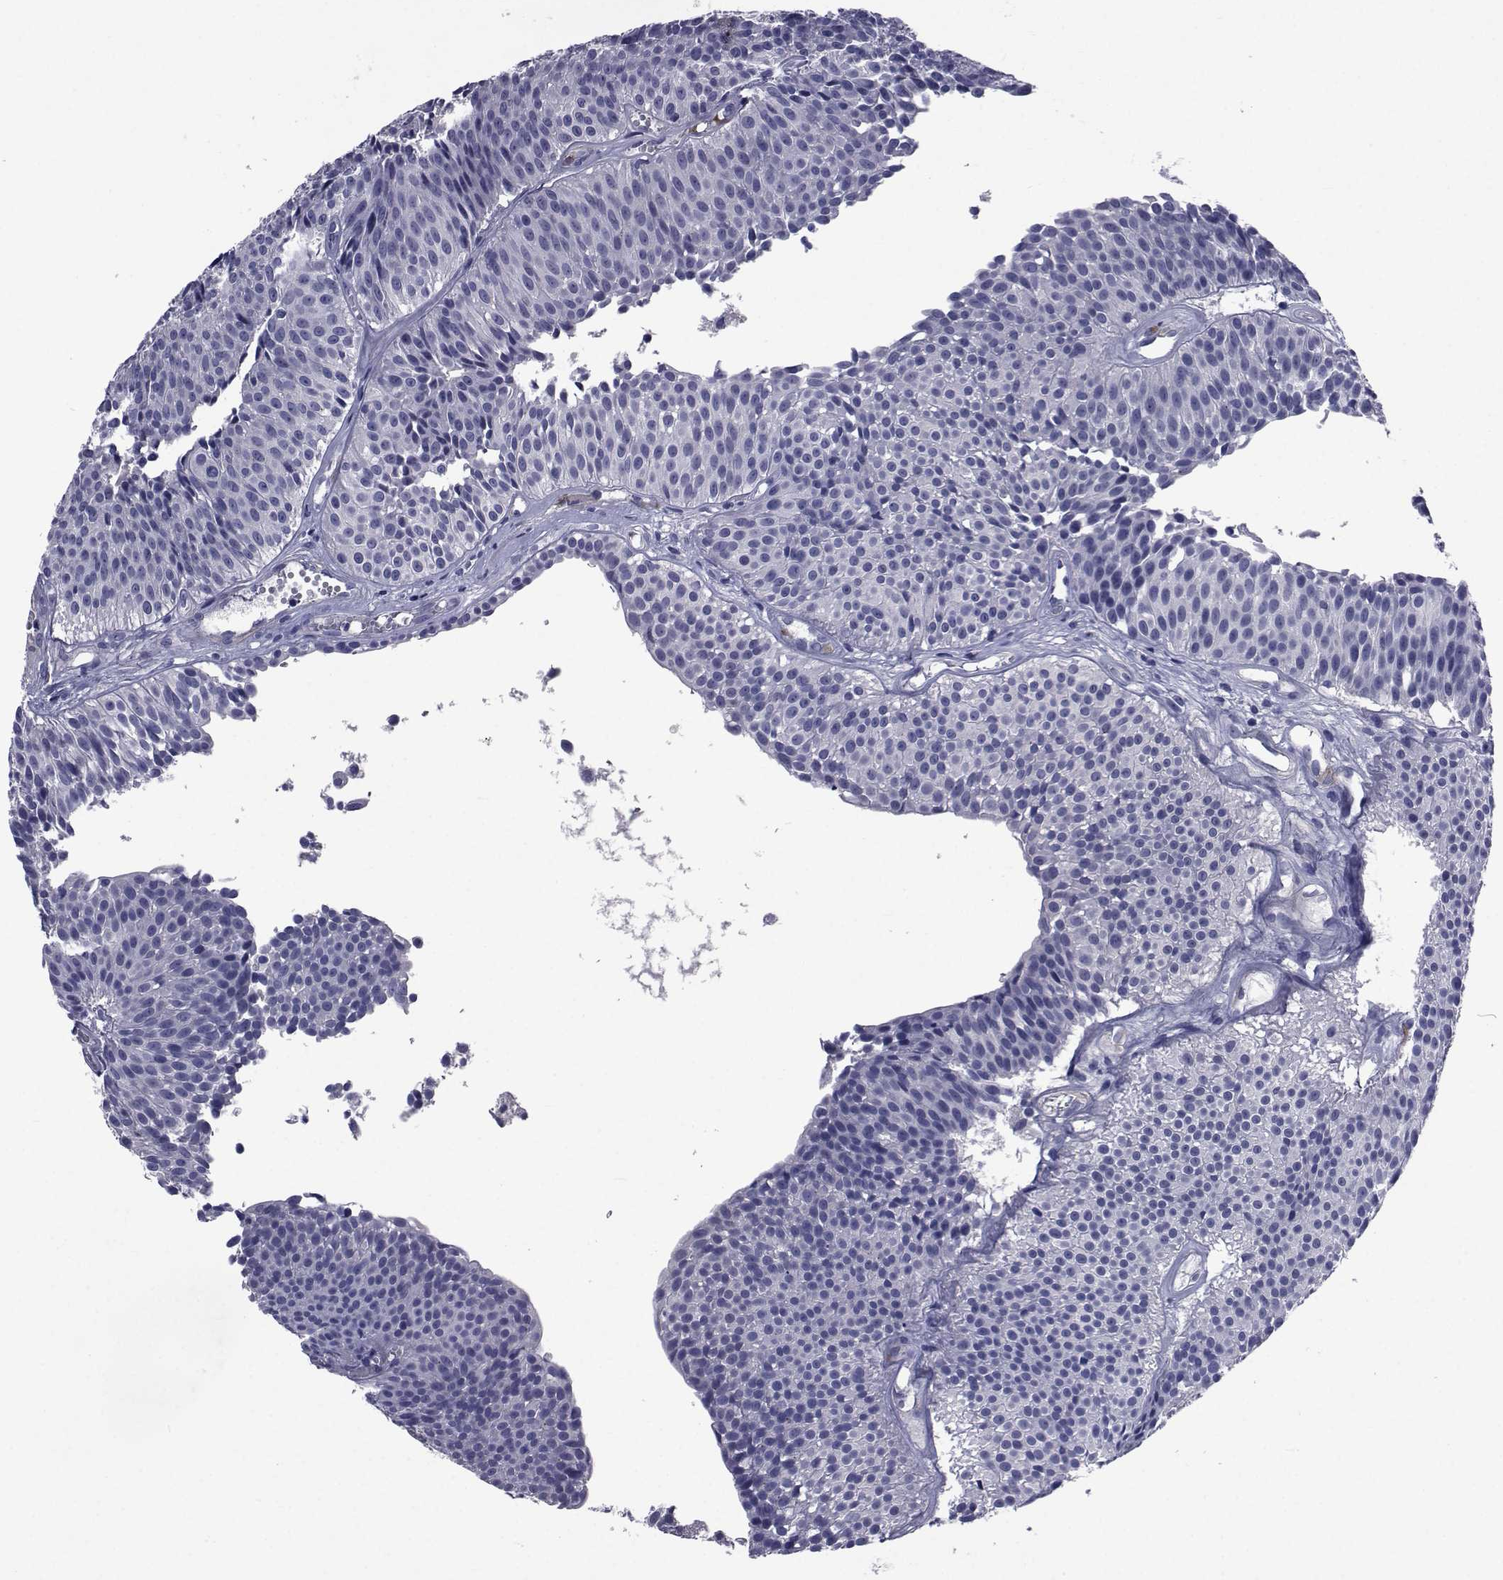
{"staining": {"intensity": "negative", "quantity": "none", "location": "none"}, "tissue": "urothelial cancer", "cell_type": "Tumor cells", "image_type": "cancer", "snomed": [{"axis": "morphology", "description": "Urothelial carcinoma, Low grade"}, {"axis": "topography", "description": "Urinary bladder"}], "caption": "The immunohistochemistry micrograph has no significant positivity in tumor cells of urothelial cancer tissue. (Immunohistochemistry (ihc), brightfield microscopy, high magnification).", "gene": "SEMA5B", "patient": {"sex": "male", "age": 63}}